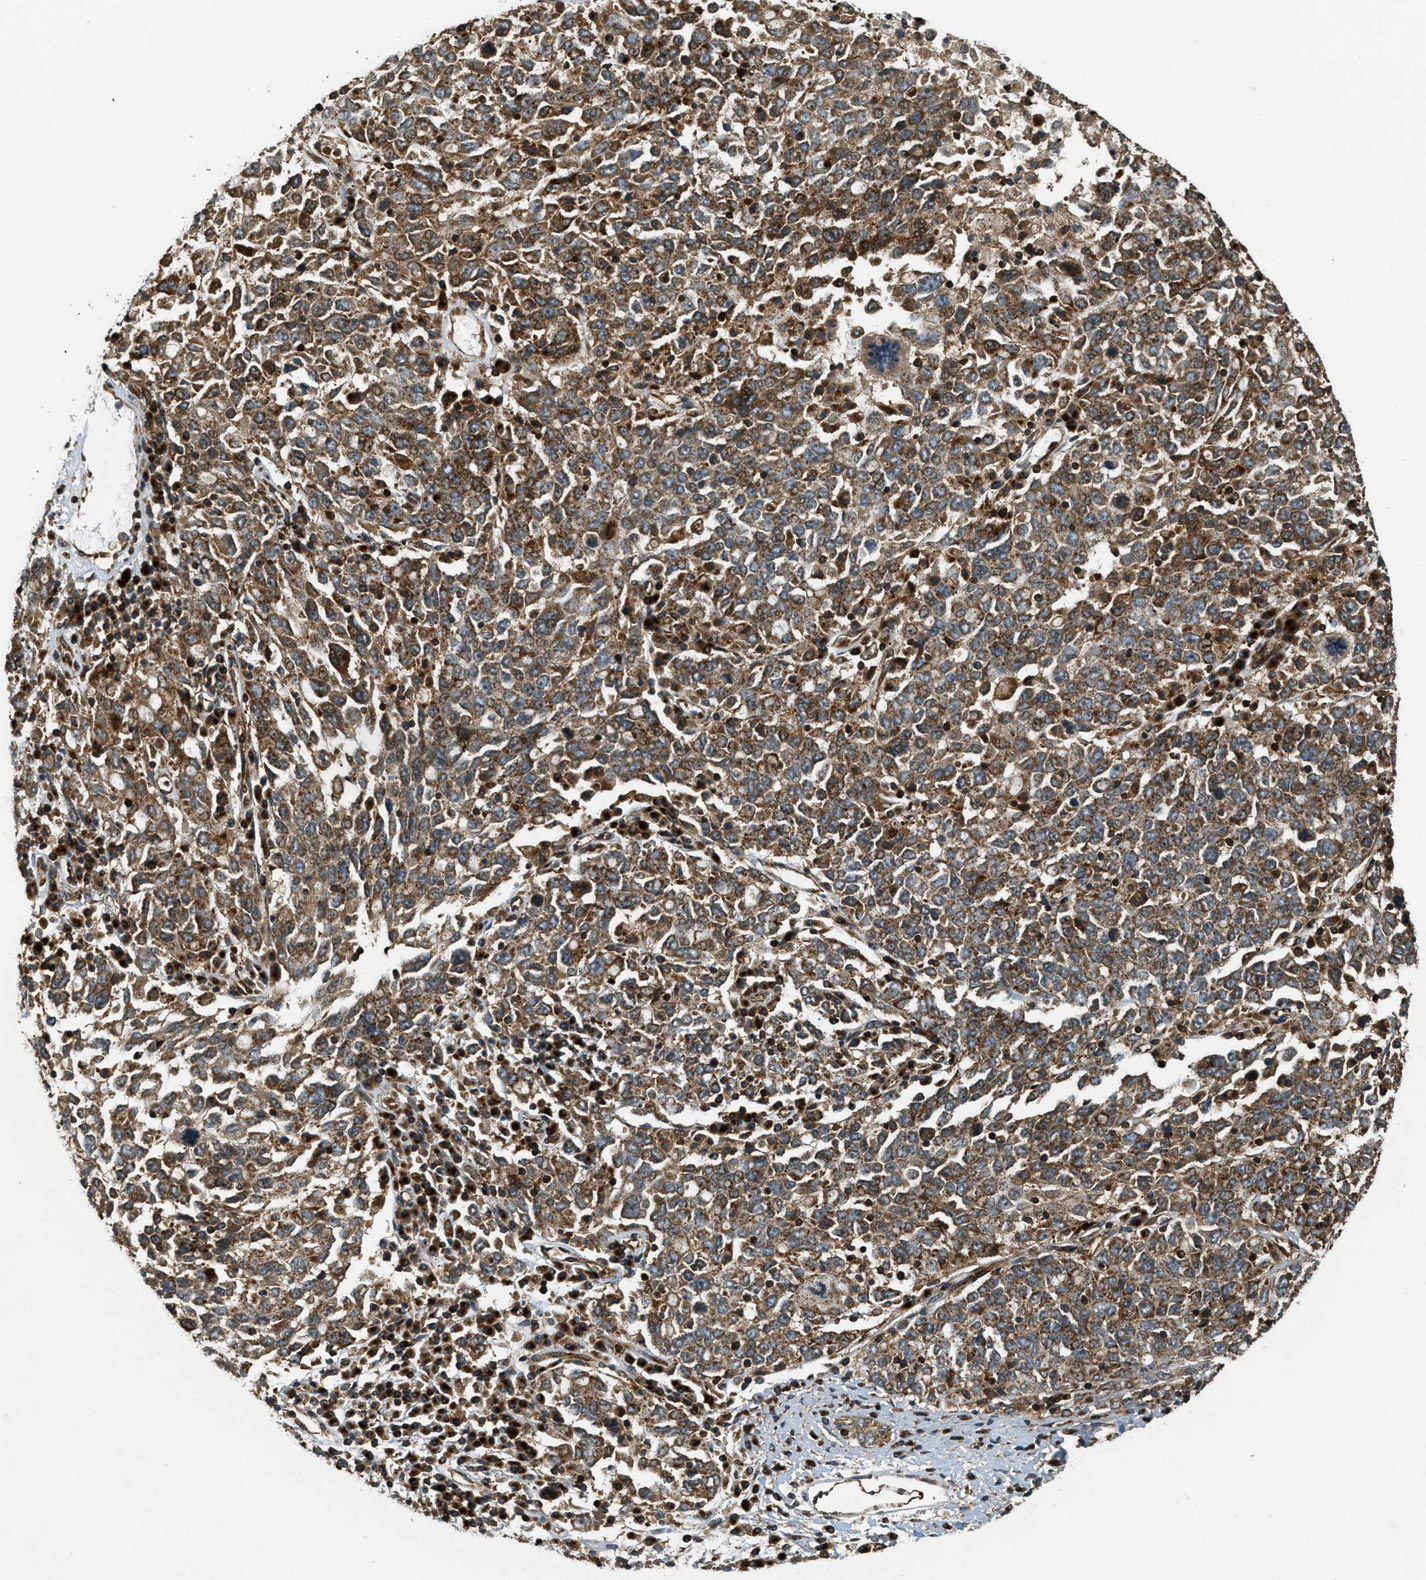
{"staining": {"intensity": "moderate", "quantity": ">75%", "location": "cytoplasmic/membranous"}, "tissue": "ovarian cancer", "cell_type": "Tumor cells", "image_type": "cancer", "snomed": [{"axis": "morphology", "description": "Carcinoma, endometroid"}, {"axis": "topography", "description": "Ovary"}], "caption": "Immunohistochemical staining of human ovarian cancer (endometroid carcinoma) shows moderate cytoplasmic/membranous protein staining in about >75% of tumor cells. Immunohistochemistry stains the protein of interest in brown and the nuclei are stained blue.", "gene": "LRP12", "patient": {"sex": "female", "age": 62}}